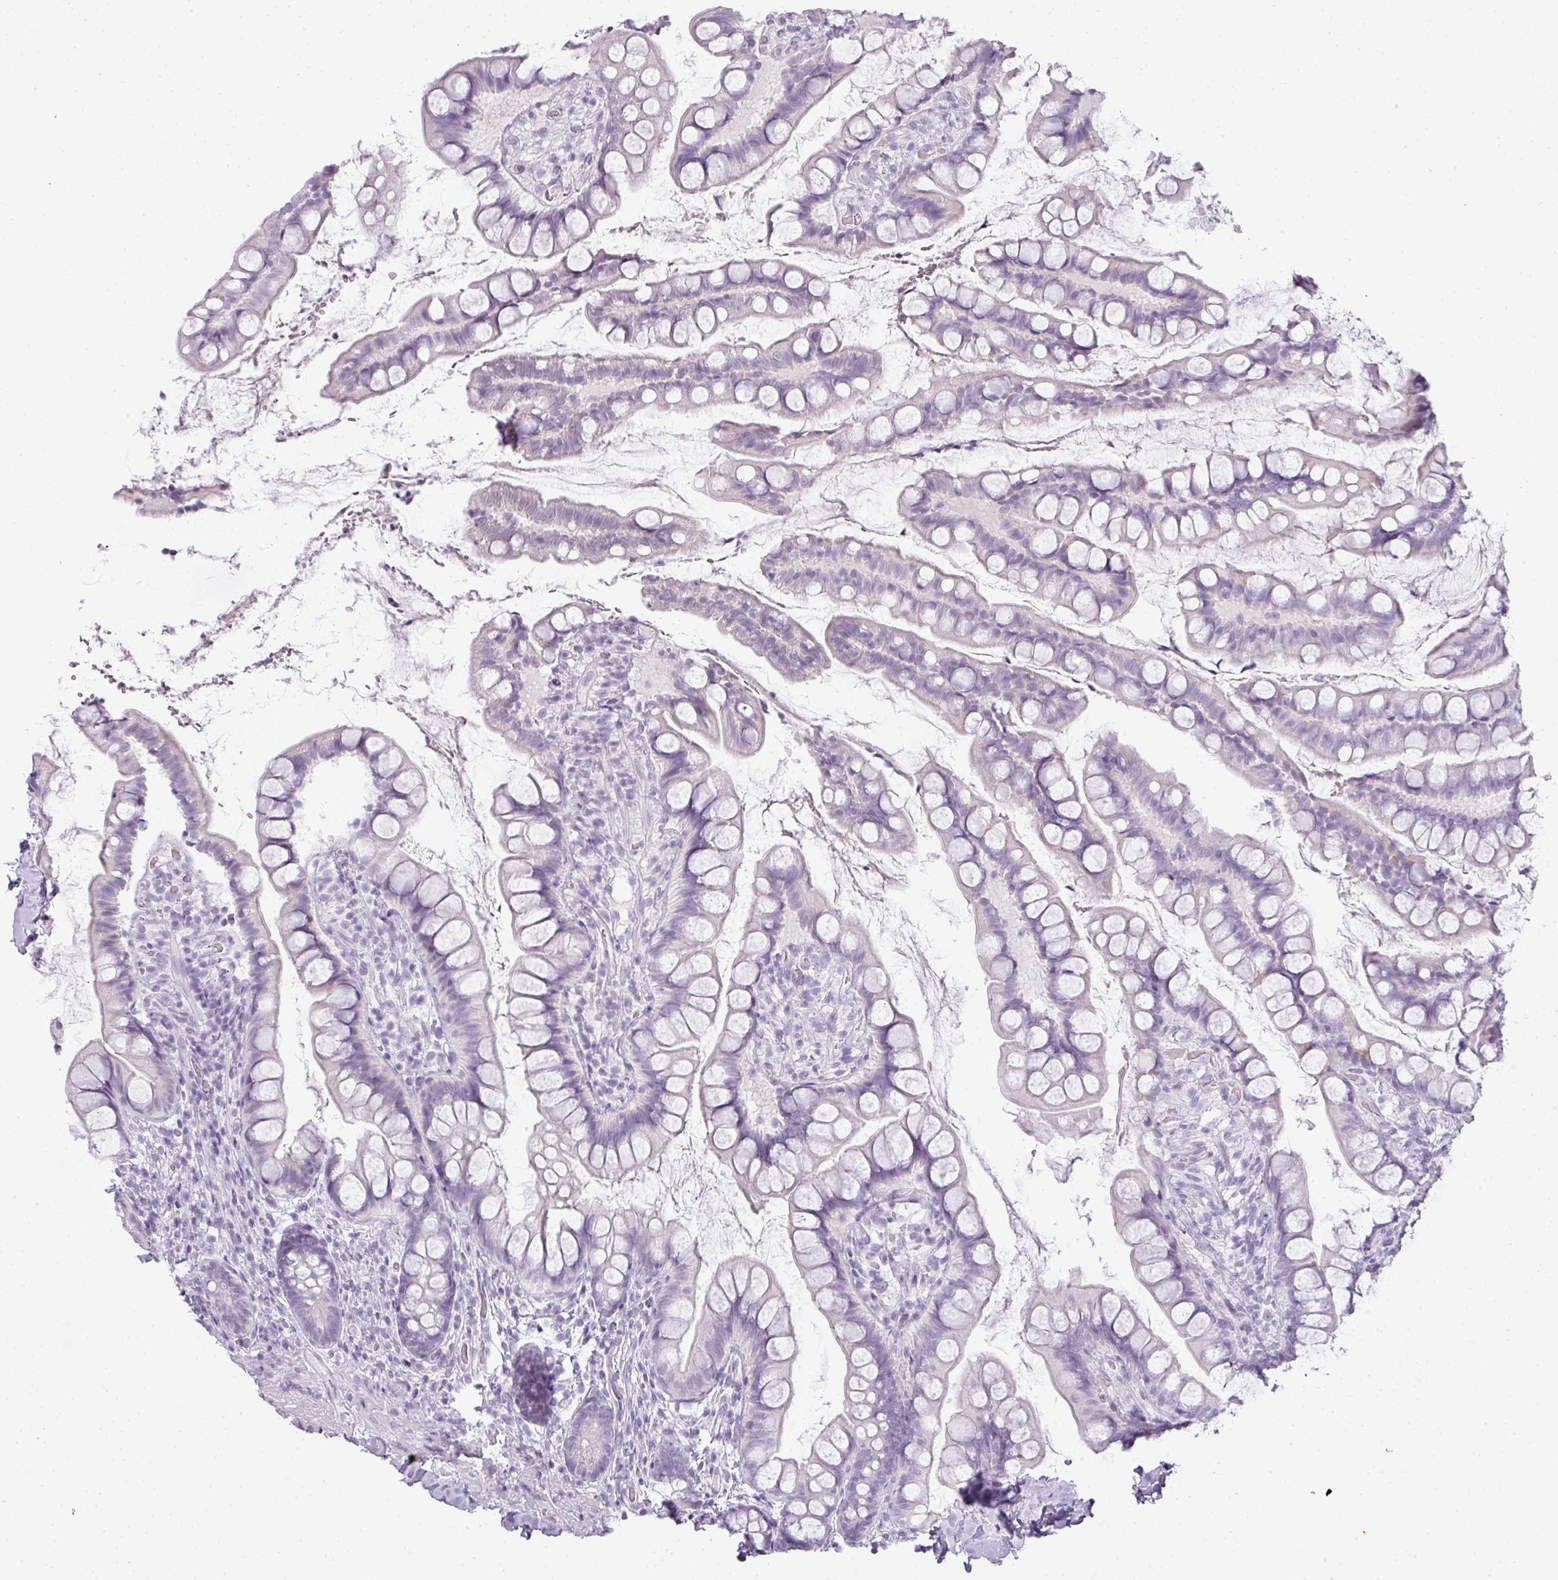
{"staining": {"intensity": "negative", "quantity": "none", "location": "none"}, "tissue": "small intestine", "cell_type": "Glandular cells", "image_type": "normal", "snomed": [{"axis": "morphology", "description": "Normal tissue, NOS"}, {"axis": "topography", "description": "Small intestine"}], "caption": "A histopathology image of human small intestine is negative for staining in glandular cells. Nuclei are stained in blue.", "gene": "RBMY1A1", "patient": {"sex": "male", "age": 70}}